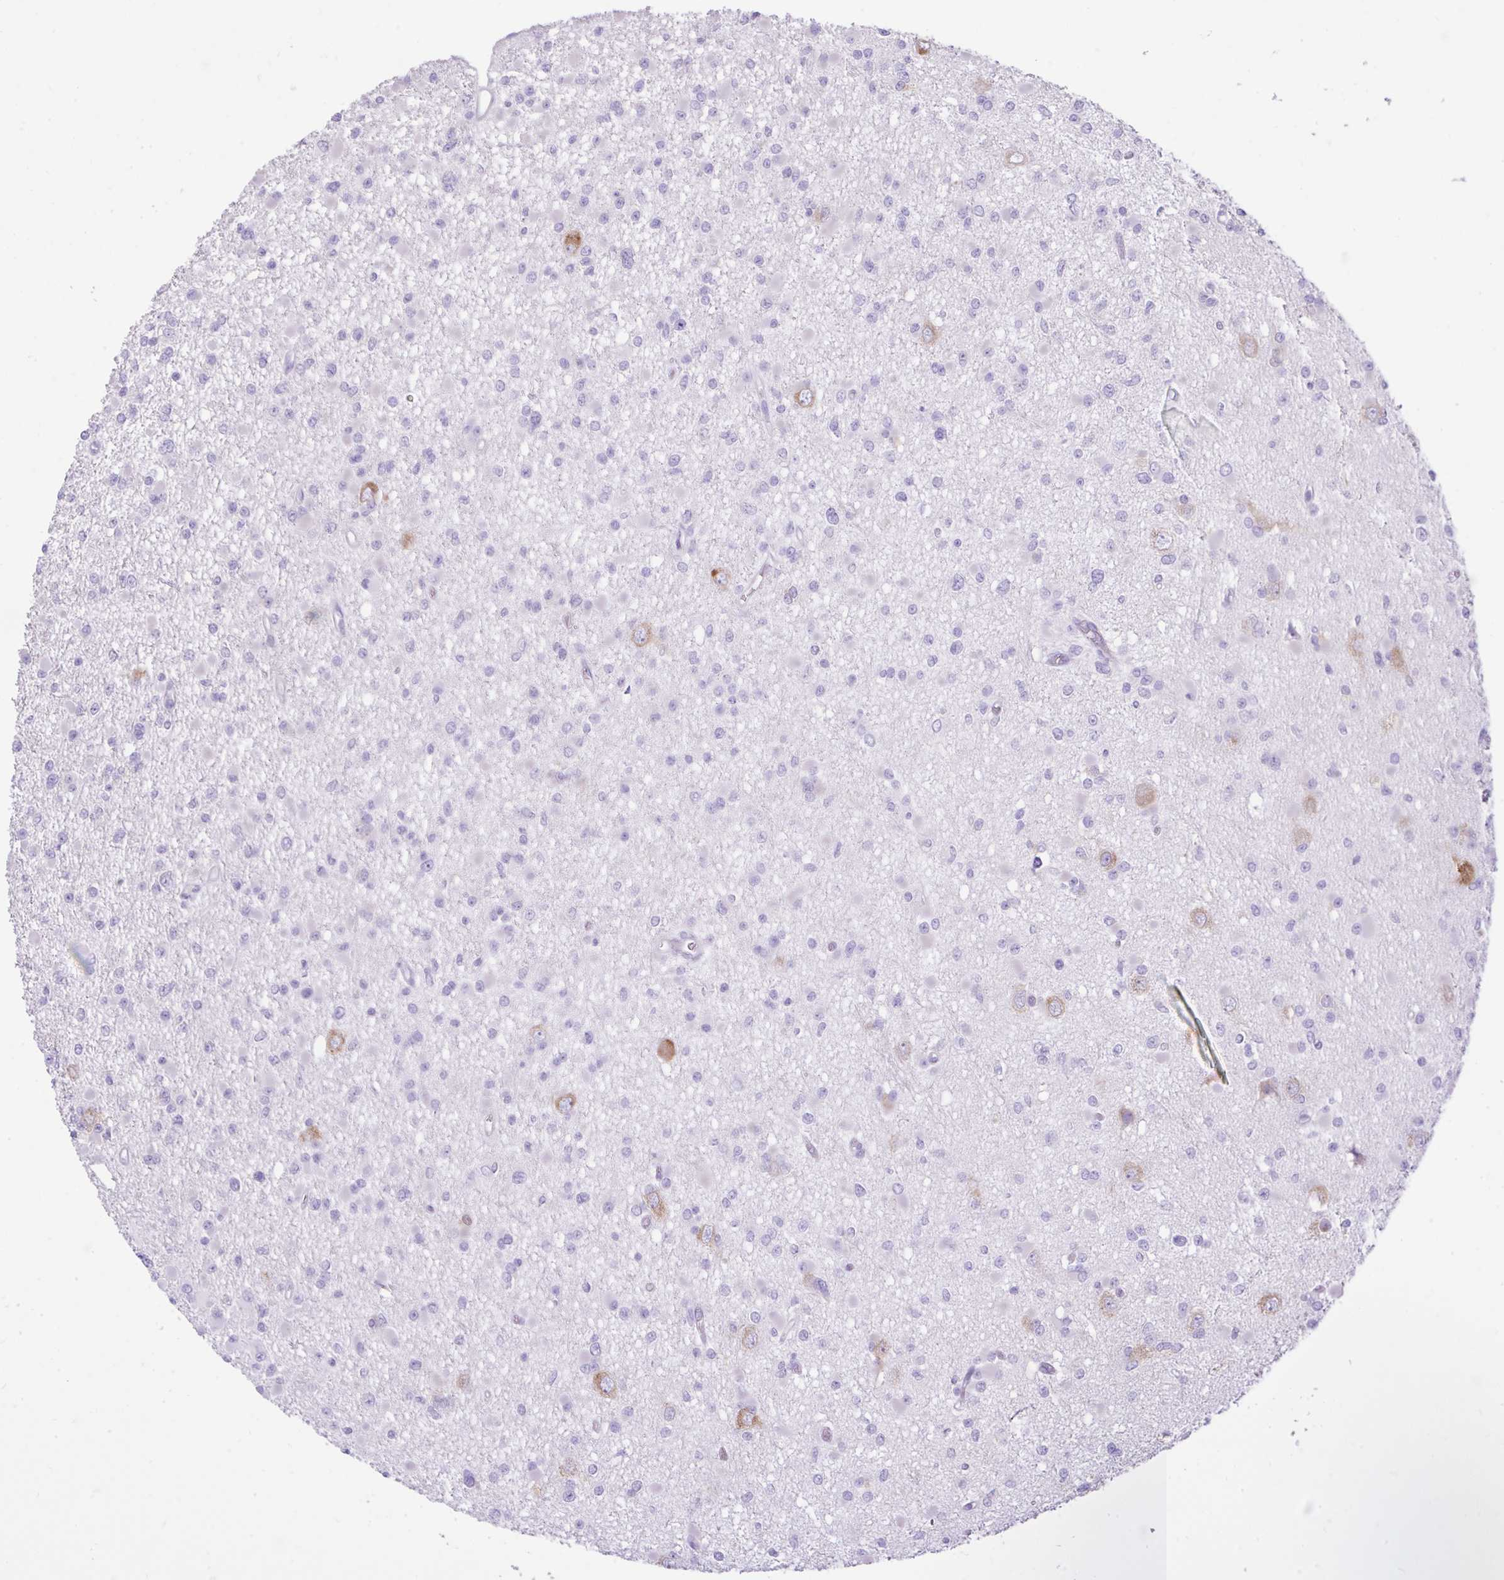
{"staining": {"intensity": "negative", "quantity": "none", "location": "none"}, "tissue": "glioma", "cell_type": "Tumor cells", "image_type": "cancer", "snomed": [{"axis": "morphology", "description": "Glioma, malignant, Low grade"}, {"axis": "topography", "description": "Brain"}], "caption": "IHC of human glioma shows no expression in tumor cells.", "gene": "EEF1A2", "patient": {"sex": "female", "age": 22}}